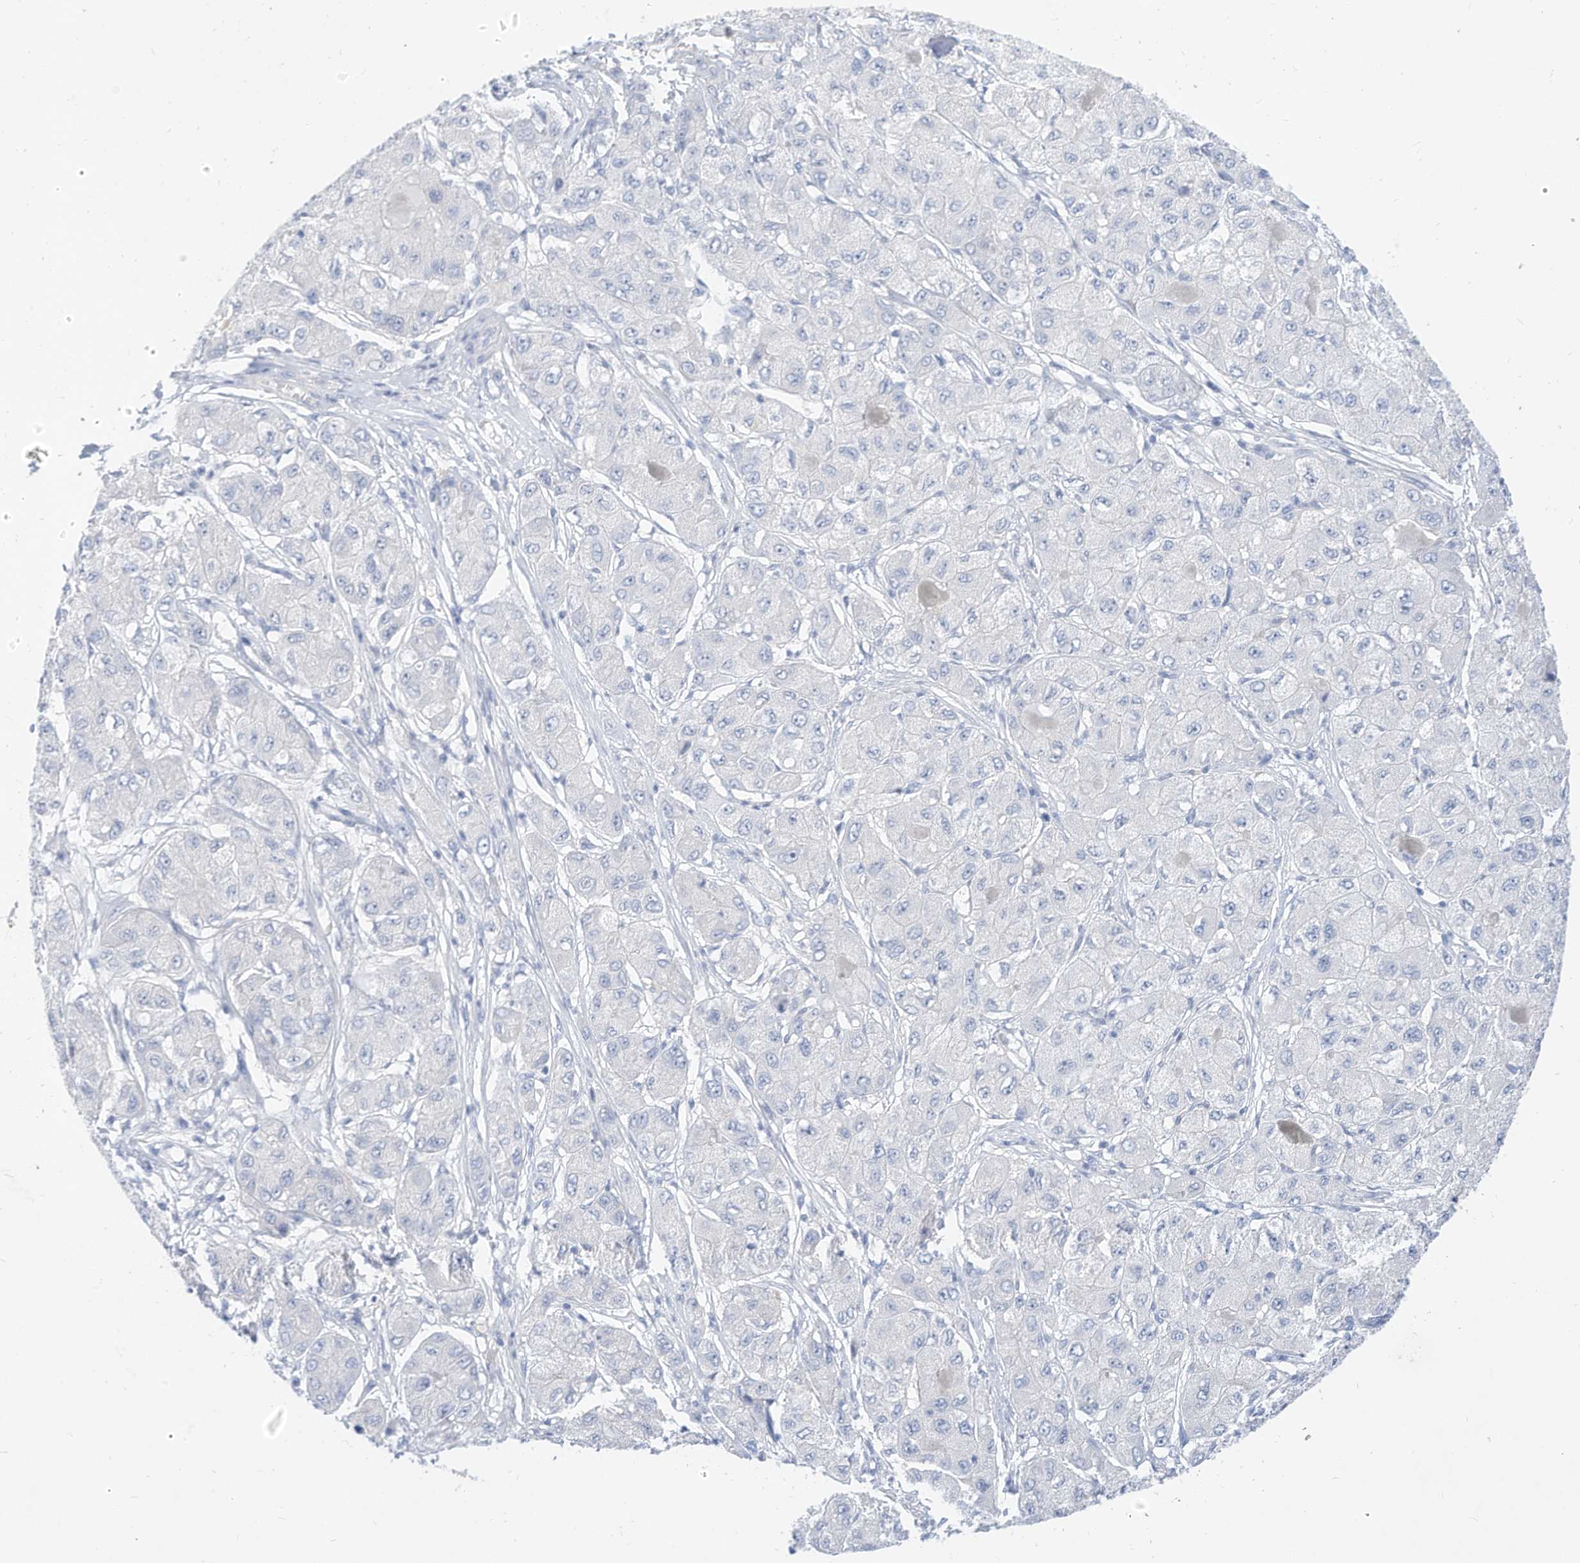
{"staining": {"intensity": "negative", "quantity": "none", "location": "none"}, "tissue": "liver cancer", "cell_type": "Tumor cells", "image_type": "cancer", "snomed": [{"axis": "morphology", "description": "Carcinoma, Hepatocellular, NOS"}, {"axis": "topography", "description": "Liver"}], "caption": "Immunohistochemical staining of hepatocellular carcinoma (liver) displays no significant staining in tumor cells. (DAB IHC, high magnification).", "gene": "SPOCD1", "patient": {"sex": "male", "age": 80}}